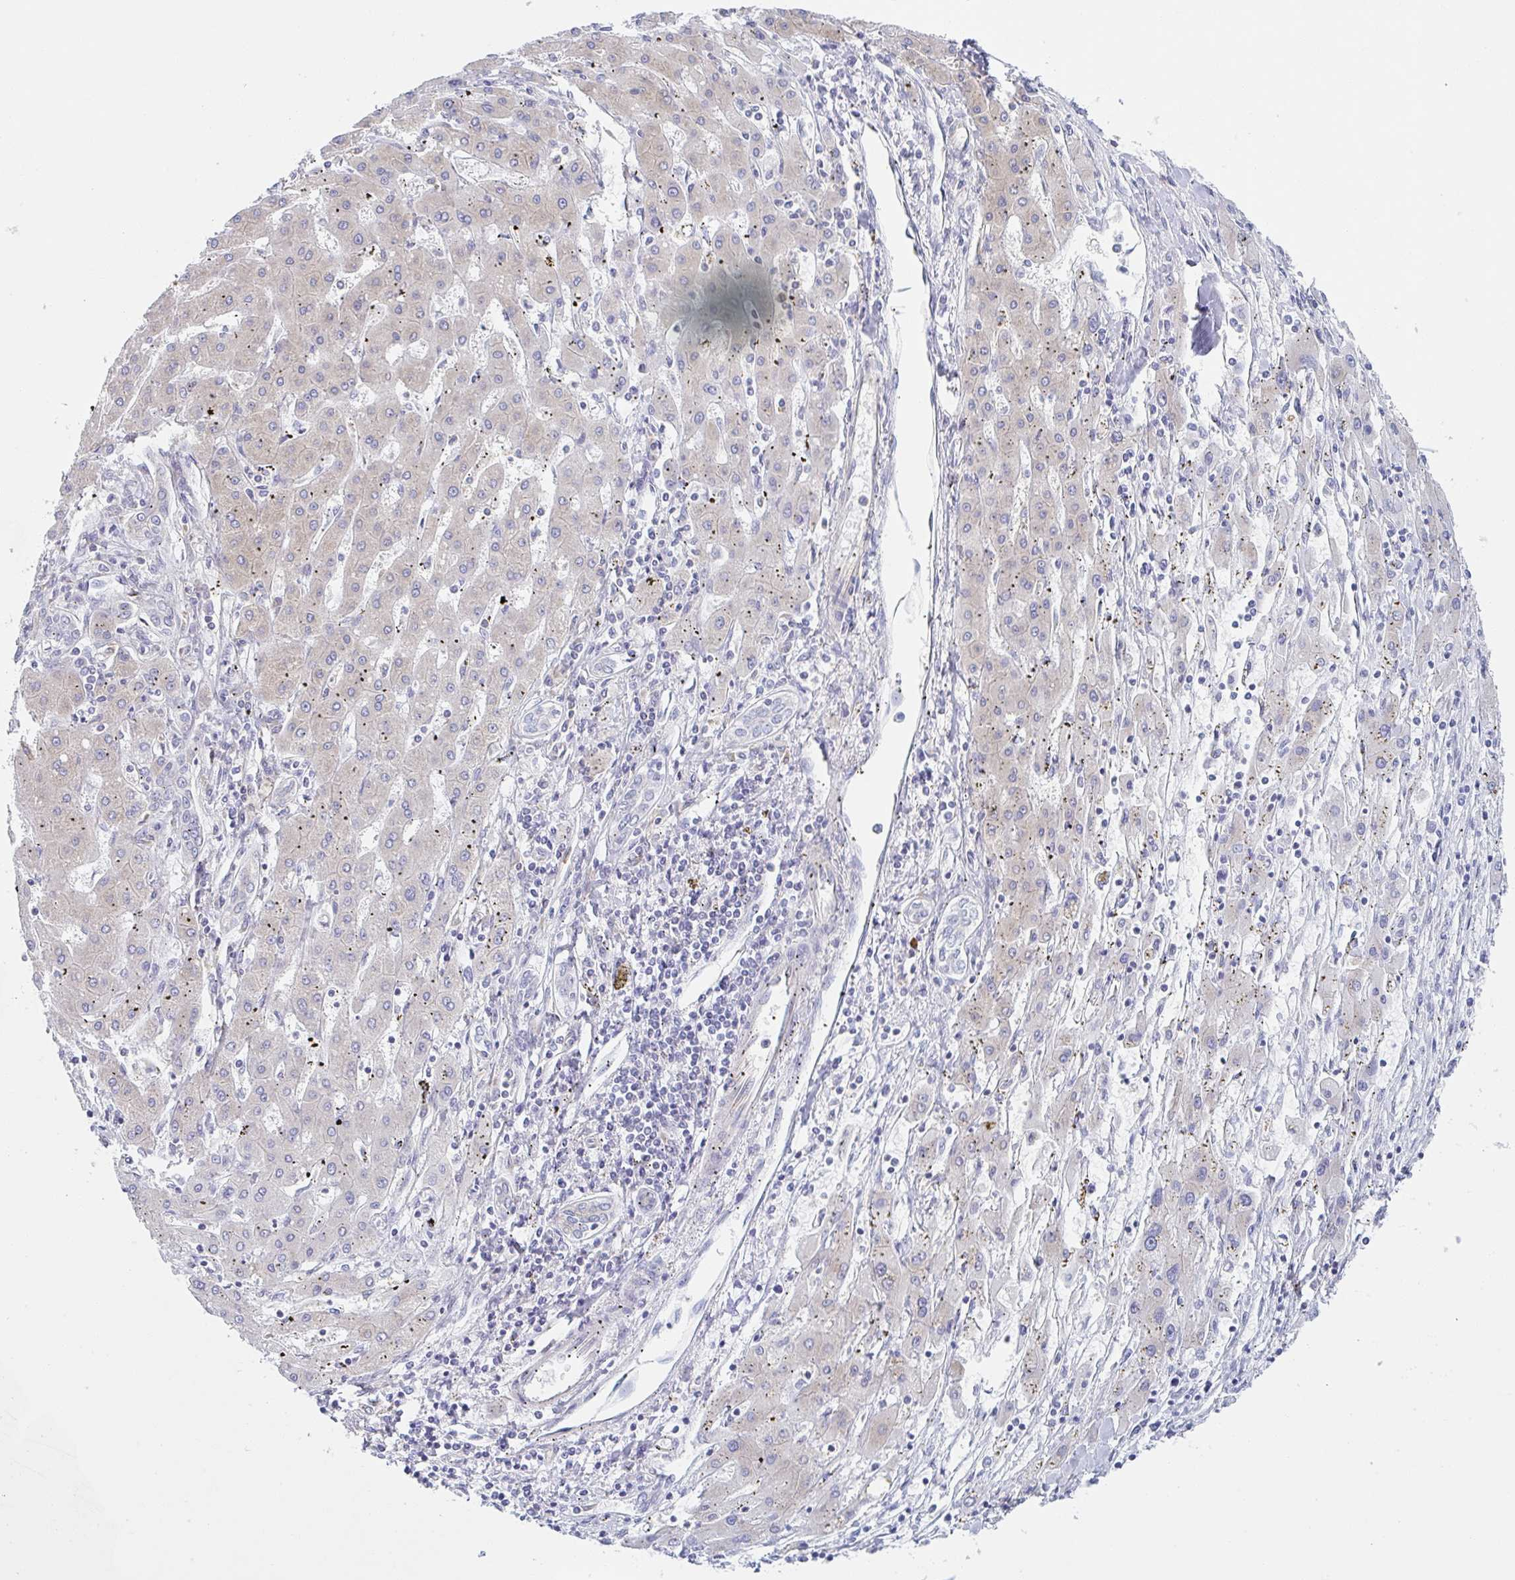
{"staining": {"intensity": "negative", "quantity": "none", "location": "none"}, "tissue": "liver cancer", "cell_type": "Tumor cells", "image_type": "cancer", "snomed": [{"axis": "morphology", "description": "Carcinoma, Hepatocellular, NOS"}, {"axis": "topography", "description": "Liver"}], "caption": "High magnification brightfield microscopy of liver cancer stained with DAB (brown) and counterstained with hematoxylin (blue): tumor cells show no significant expression.", "gene": "AMPD2", "patient": {"sex": "male", "age": 72}}